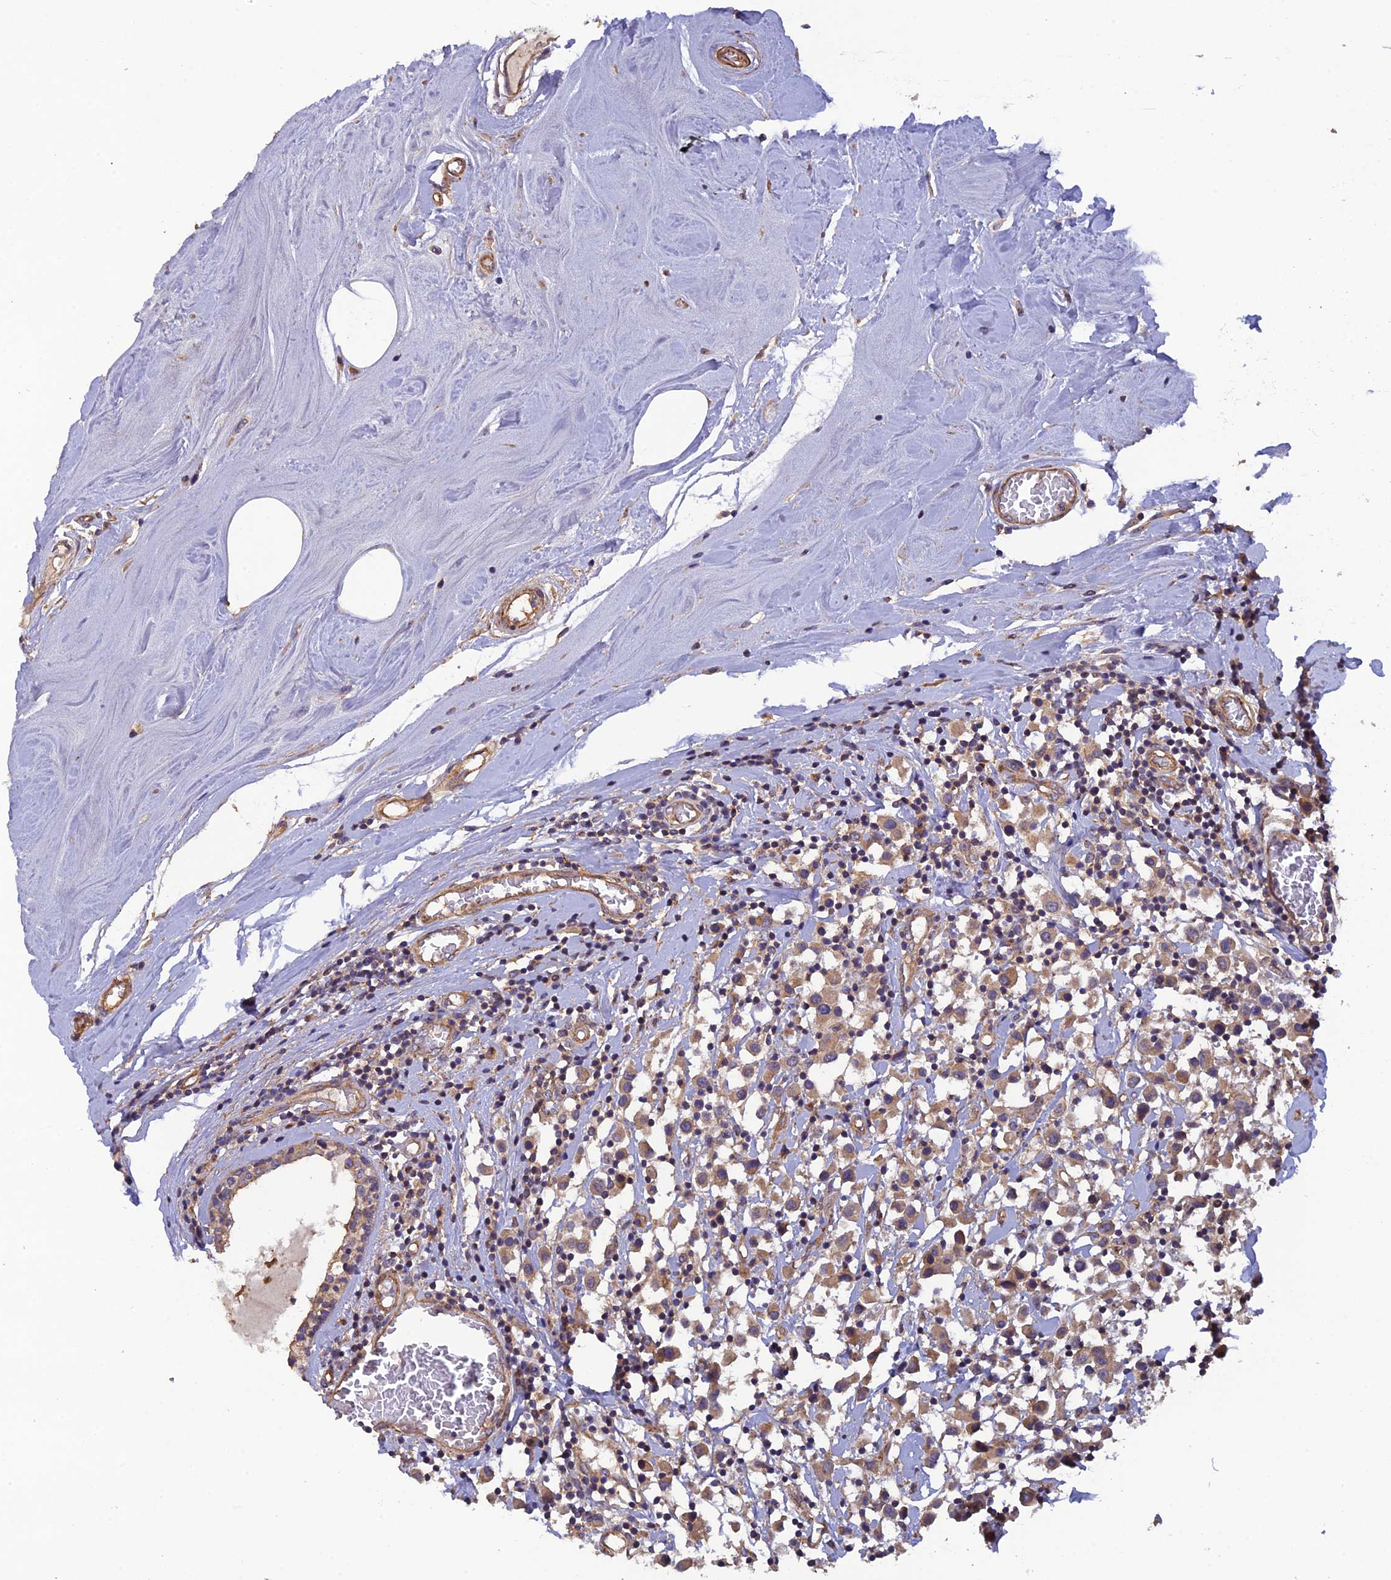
{"staining": {"intensity": "moderate", "quantity": ">75%", "location": "cytoplasmic/membranous"}, "tissue": "breast cancer", "cell_type": "Tumor cells", "image_type": "cancer", "snomed": [{"axis": "morphology", "description": "Duct carcinoma"}, {"axis": "topography", "description": "Breast"}], "caption": "This image exhibits immunohistochemistry (IHC) staining of human breast intraductal carcinoma, with medium moderate cytoplasmic/membranous staining in approximately >75% of tumor cells.", "gene": "ADAMTS15", "patient": {"sex": "female", "age": 61}}